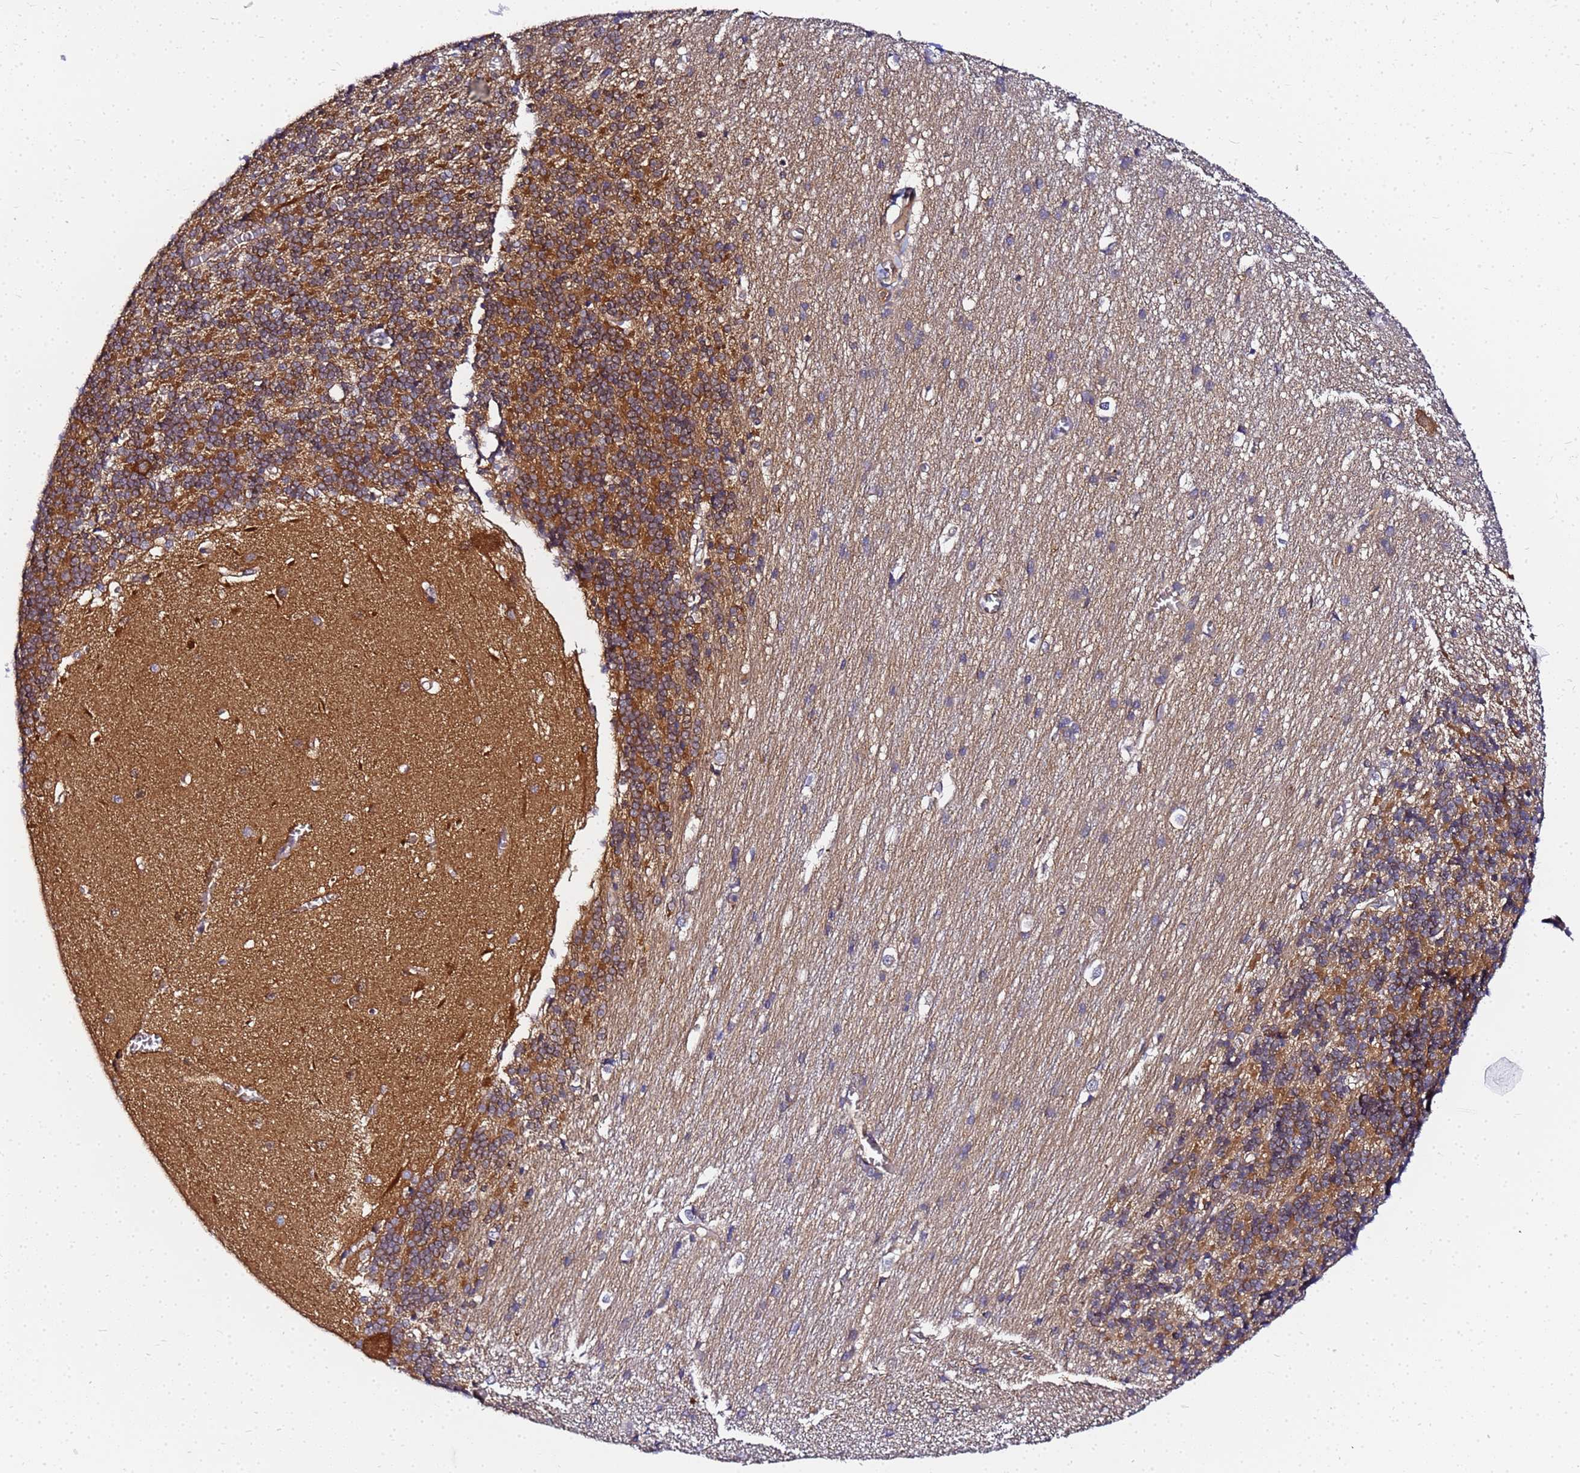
{"staining": {"intensity": "moderate", "quantity": "25%-75%", "location": "cytoplasmic/membranous"}, "tissue": "cerebellum", "cell_type": "Cells in granular layer", "image_type": "normal", "snomed": [{"axis": "morphology", "description": "Normal tissue, NOS"}, {"axis": "topography", "description": "Cerebellum"}], "caption": "DAB immunohistochemical staining of normal cerebellum exhibits moderate cytoplasmic/membranous protein positivity in about 25%-75% of cells in granular layer.", "gene": "CHM", "patient": {"sex": "male", "age": 37}}